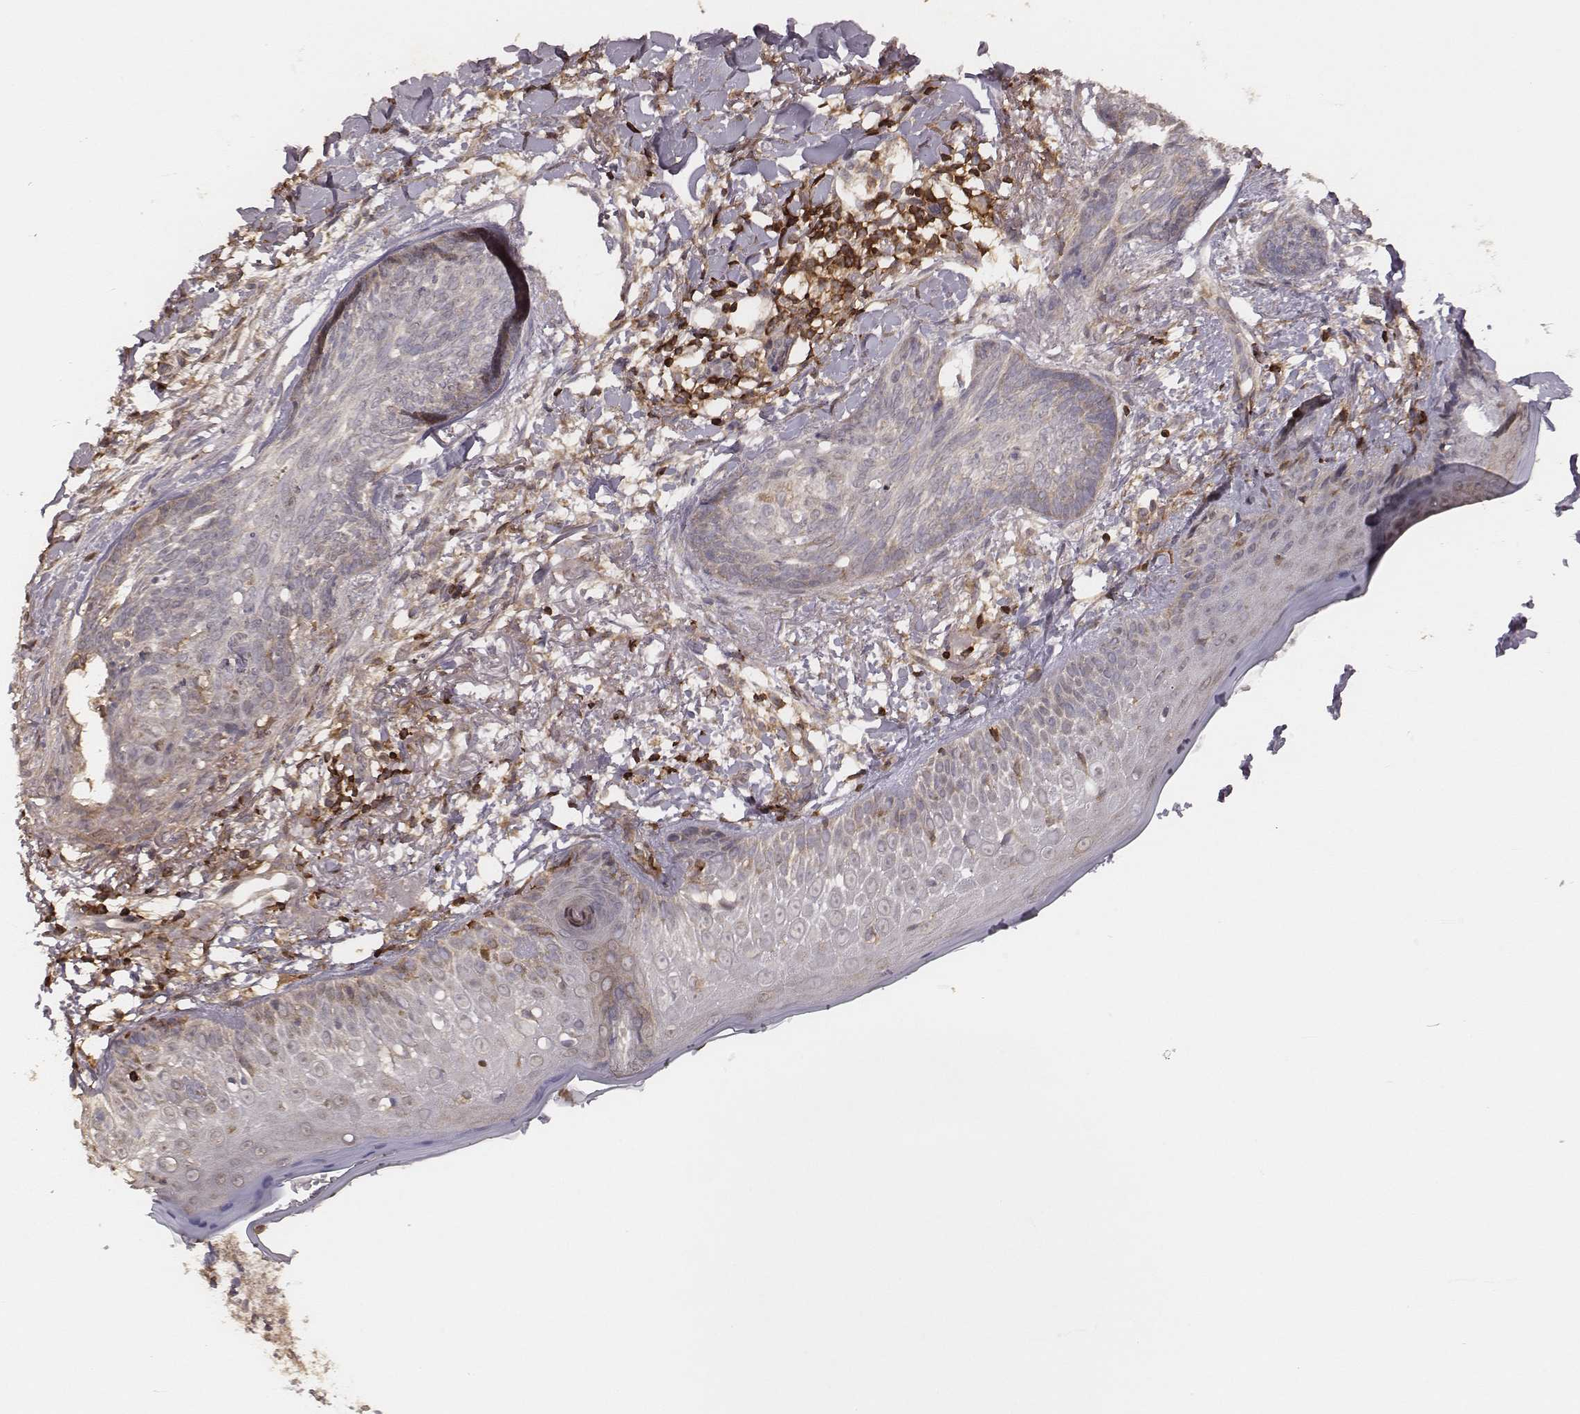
{"staining": {"intensity": "negative", "quantity": "none", "location": "none"}, "tissue": "skin cancer", "cell_type": "Tumor cells", "image_type": "cancer", "snomed": [{"axis": "morphology", "description": "Normal tissue, NOS"}, {"axis": "morphology", "description": "Basal cell carcinoma"}, {"axis": "topography", "description": "Skin"}], "caption": "There is no significant positivity in tumor cells of skin cancer.", "gene": "PILRA", "patient": {"sex": "male", "age": 84}}